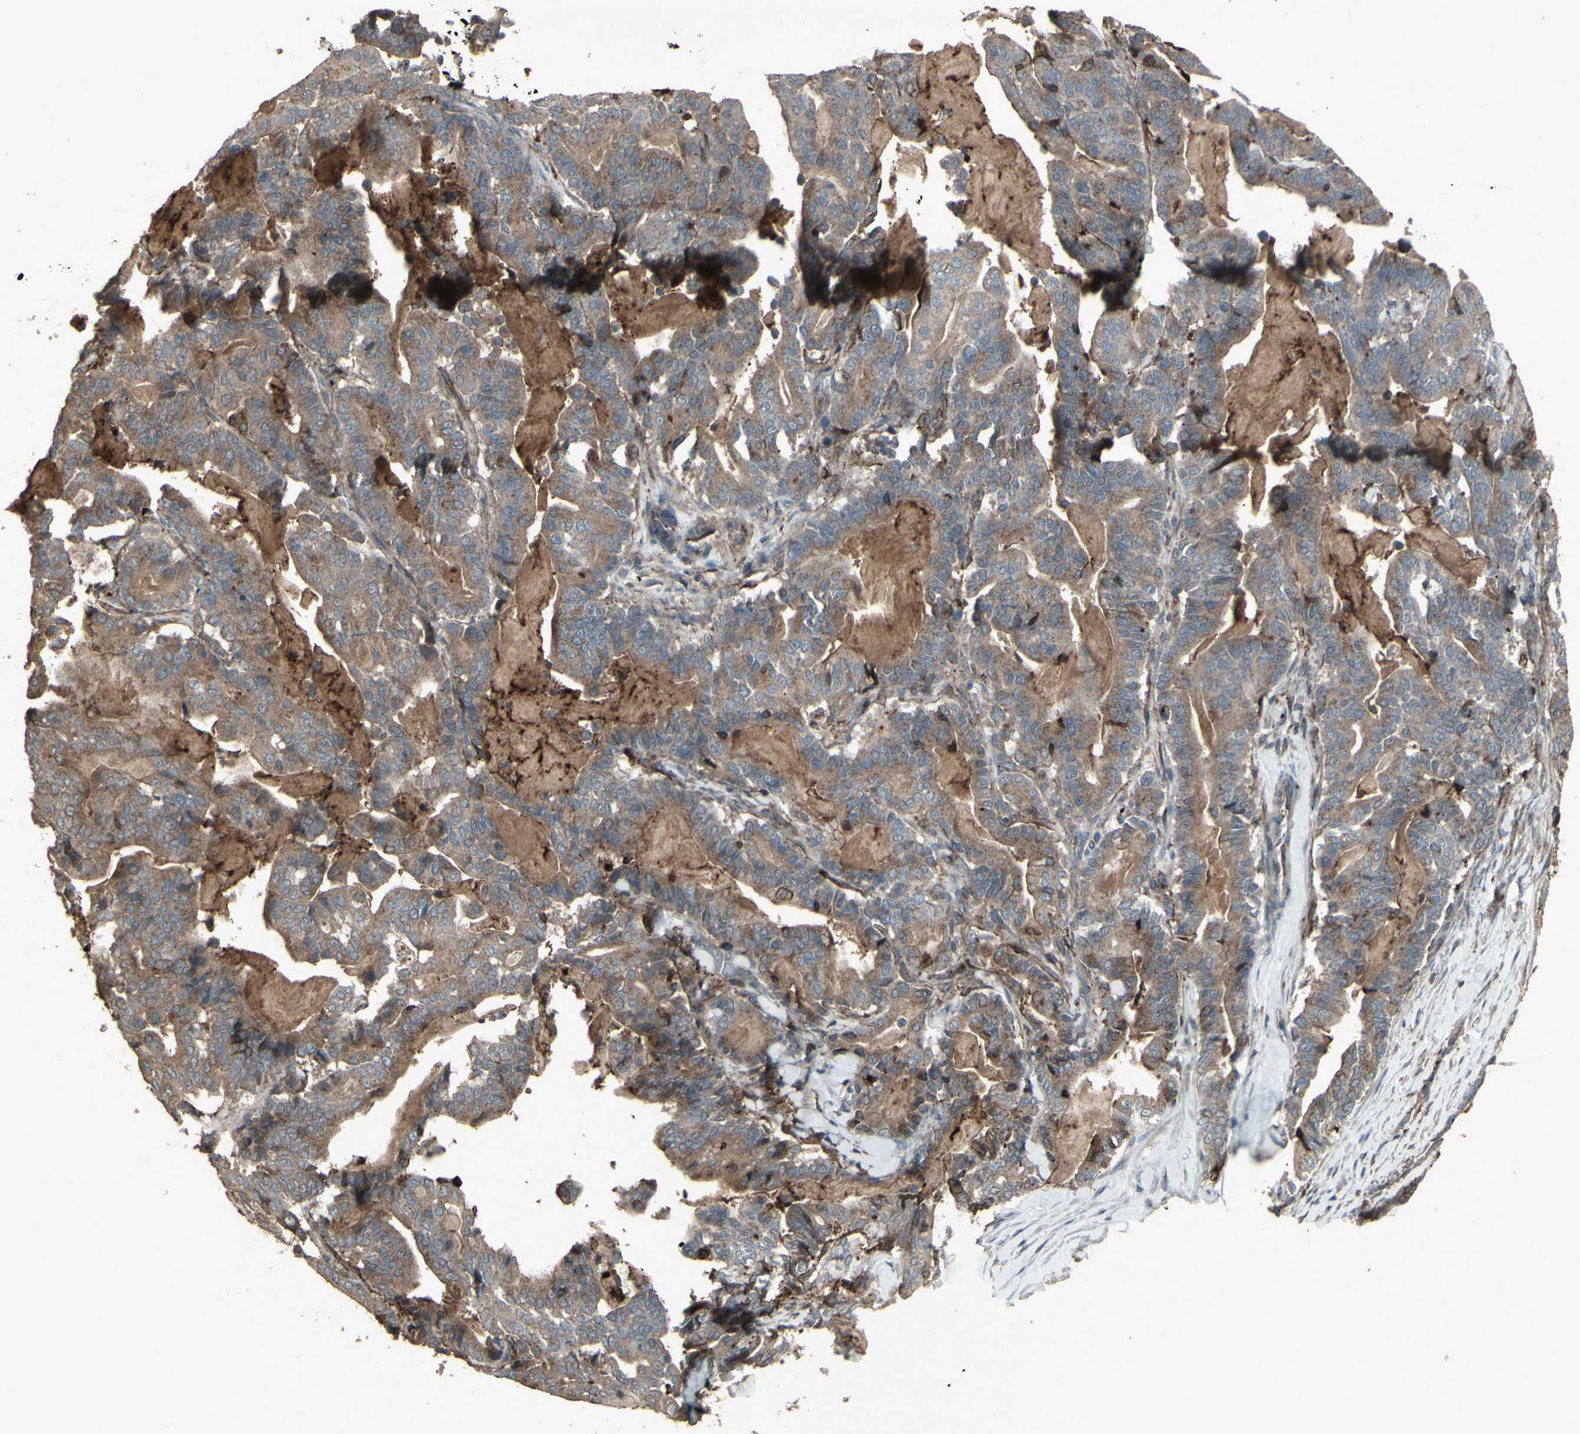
{"staining": {"intensity": "moderate", "quantity": ">75%", "location": "cytoplasmic/membranous"}, "tissue": "pancreatic cancer", "cell_type": "Tumor cells", "image_type": "cancer", "snomed": [{"axis": "morphology", "description": "Adenocarcinoma, NOS"}, {"axis": "topography", "description": "Pancreas"}], "caption": "An image of pancreatic cancer stained for a protein displays moderate cytoplasmic/membranous brown staining in tumor cells.", "gene": "SMO", "patient": {"sex": "male", "age": 63}}